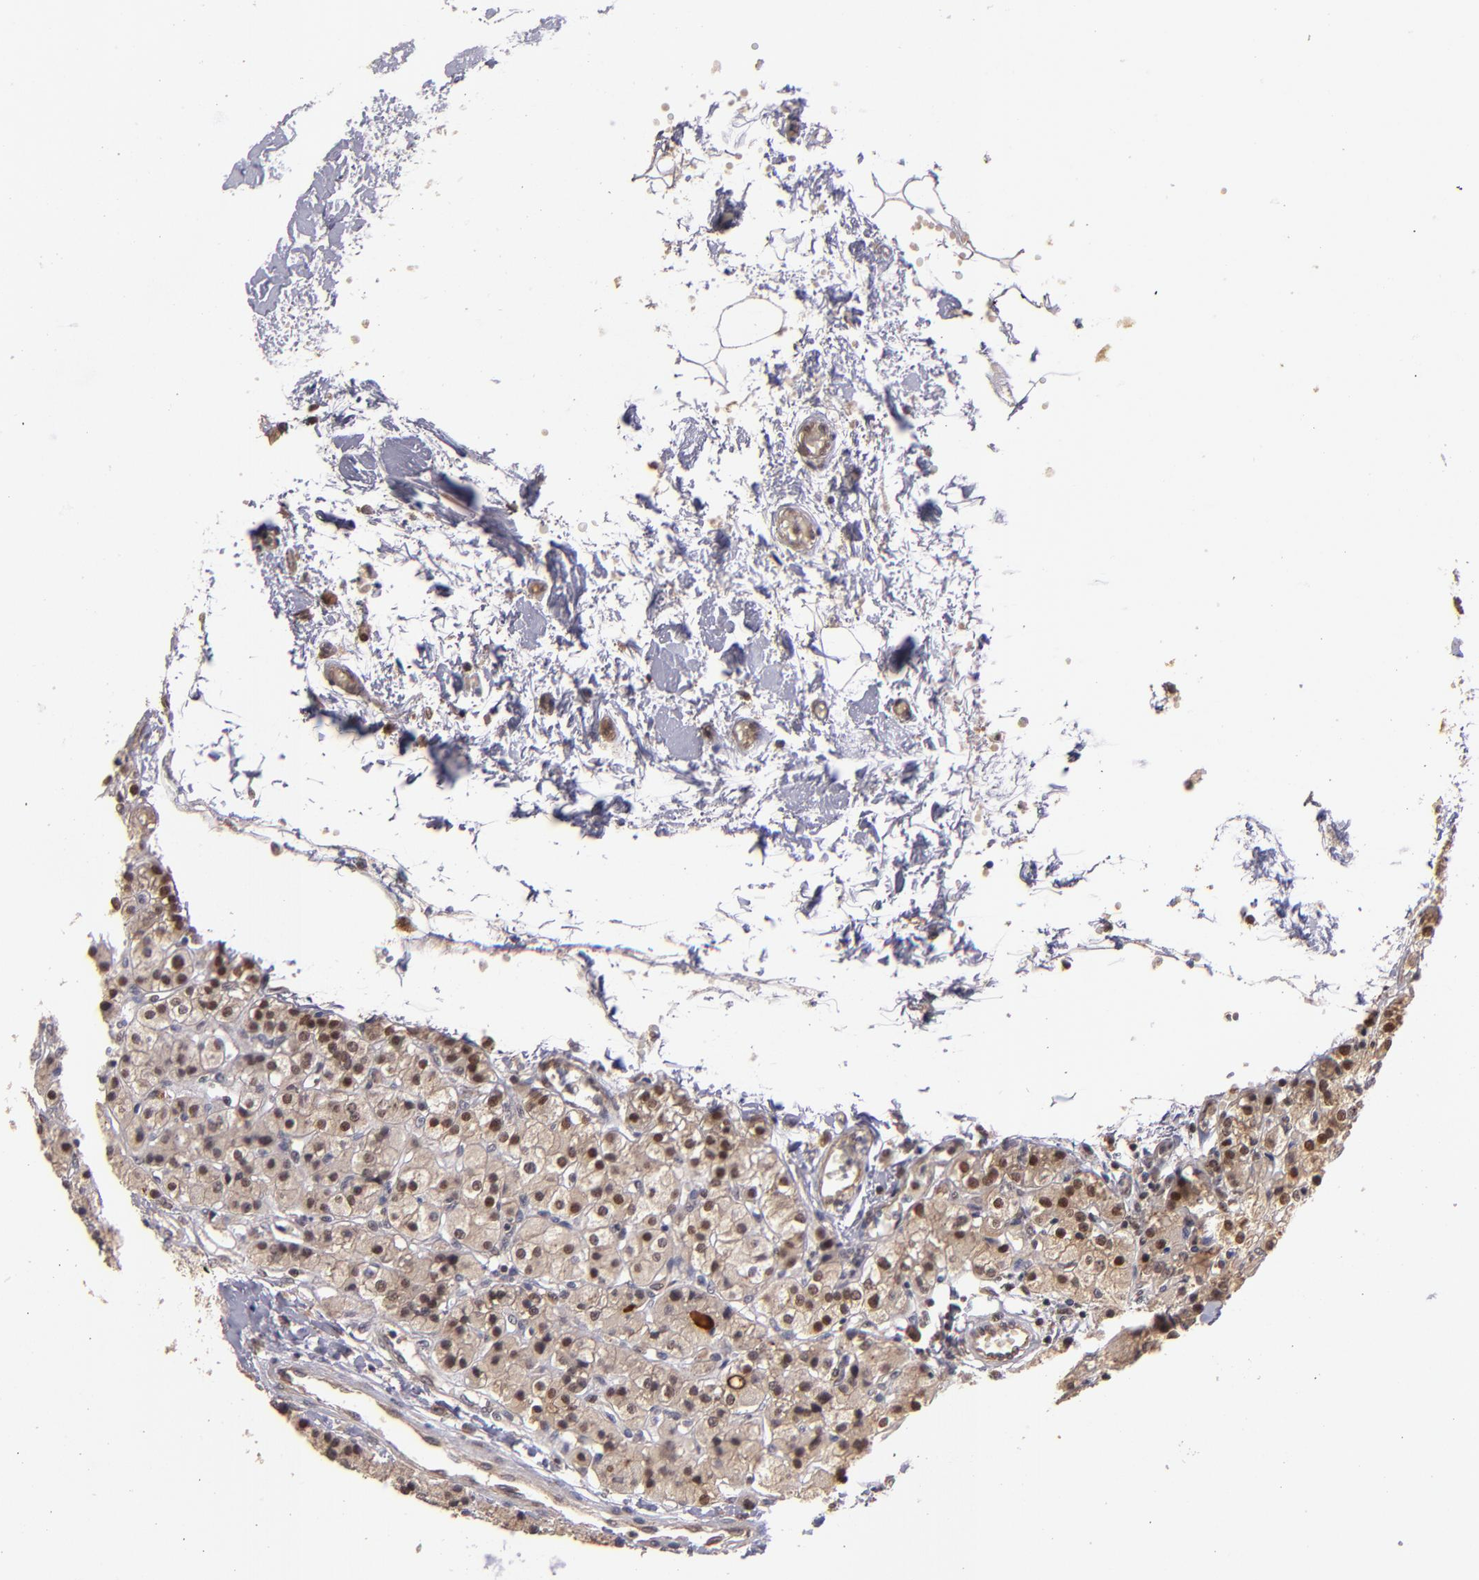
{"staining": {"intensity": "strong", "quantity": ">75%", "location": "cytoplasmic/membranous,nuclear"}, "tissue": "parathyroid gland", "cell_type": "Glandular cells", "image_type": "normal", "snomed": [{"axis": "morphology", "description": "Normal tissue, NOS"}, {"axis": "topography", "description": "Parathyroid gland"}], "caption": "Immunohistochemical staining of unremarkable parathyroid gland reveals strong cytoplasmic/membranous,nuclear protein expression in about >75% of glandular cells. (DAB (3,3'-diaminobenzidine) IHC with brightfield microscopy, high magnification).", "gene": "ABHD12B", "patient": {"sex": "female", "age": 58}}